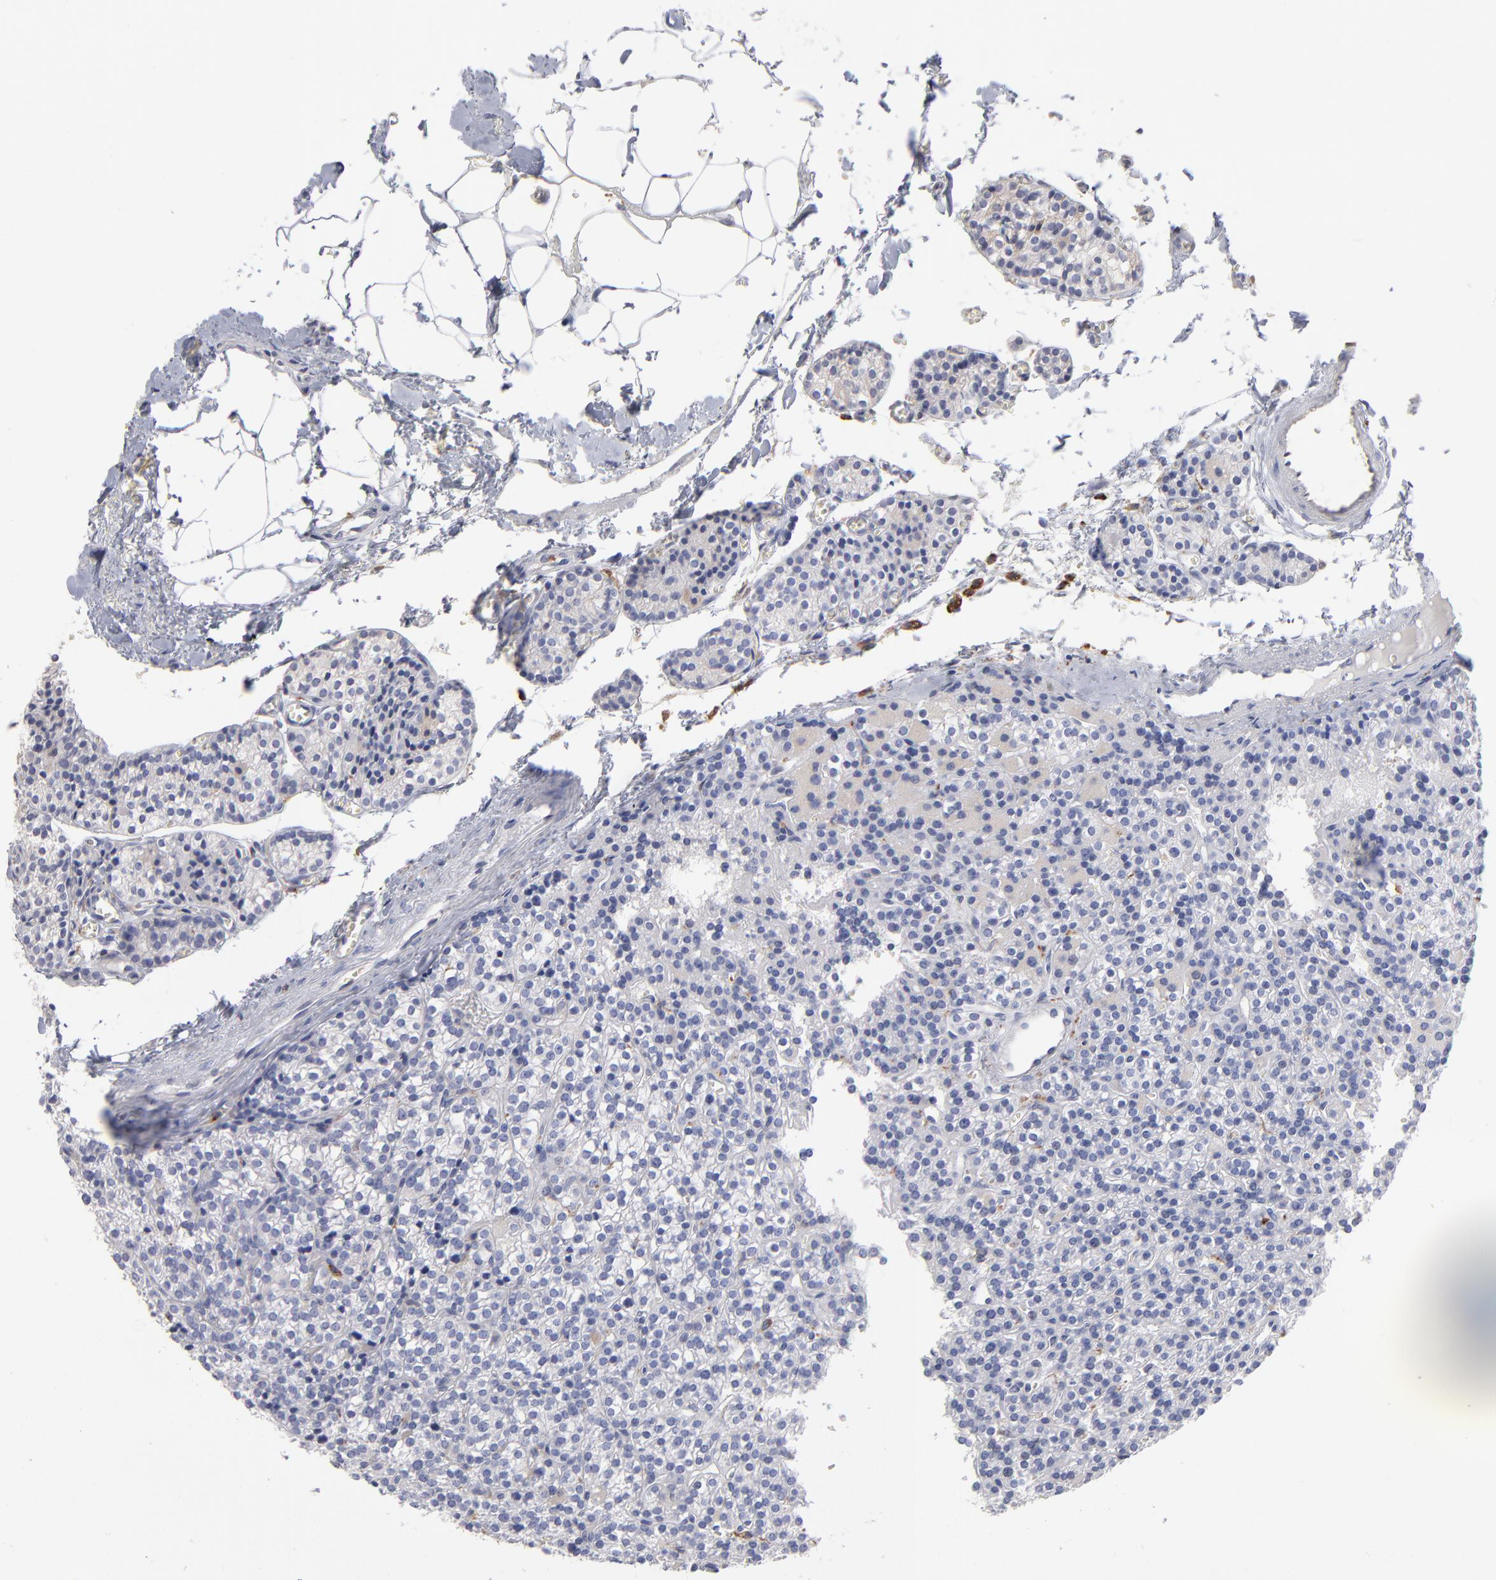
{"staining": {"intensity": "negative", "quantity": "none", "location": "none"}, "tissue": "parathyroid gland", "cell_type": "Glandular cells", "image_type": "normal", "snomed": [{"axis": "morphology", "description": "Normal tissue, NOS"}, {"axis": "topography", "description": "Parathyroid gland"}], "caption": "IHC of unremarkable parathyroid gland shows no expression in glandular cells.", "gene": "CD180", "patient": {"sex": "female", "age": 50}}